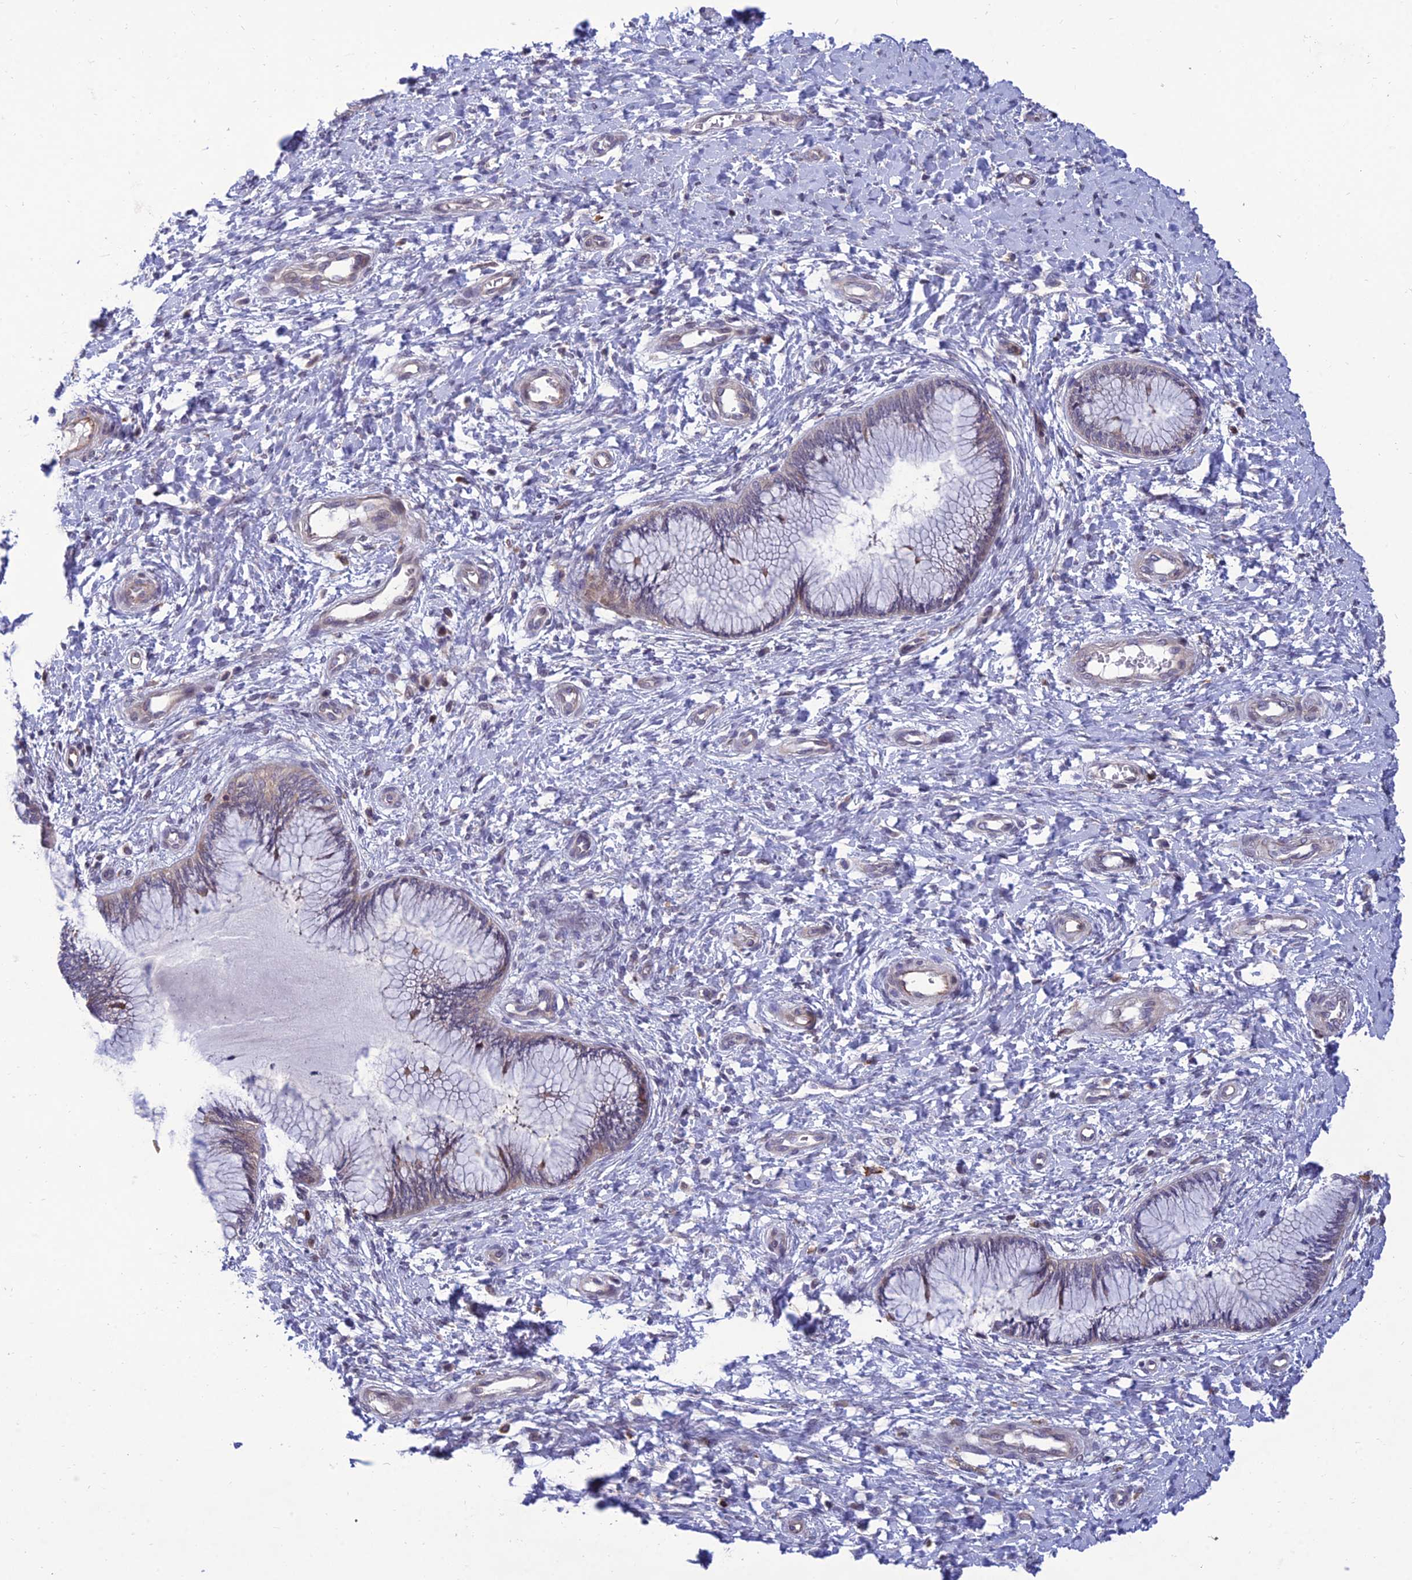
{"staining": {"intensity": "weak", "quantity": "<25%", "location": "cytoplasmic/membranous"}, "tissue": "cervix", "cell_type": "Glandular cells", "image_type": "normal", "snomed": [{"axis": "morphology", "description": "Normal tissue, NOS"}, {"axis": "topography", "description": "Cervix"}], "caption": "DAB immunohistochemical staining of benign cervix demonstrates no significant expression in glandular cells. The staining is performed using DAB (3,3'-diaminobenzidine) brown chromogen with nuclei counter-stained in using hematoxylin.", "gene": "FAM76A", "patient": {"sex": "female", "age": 33}}